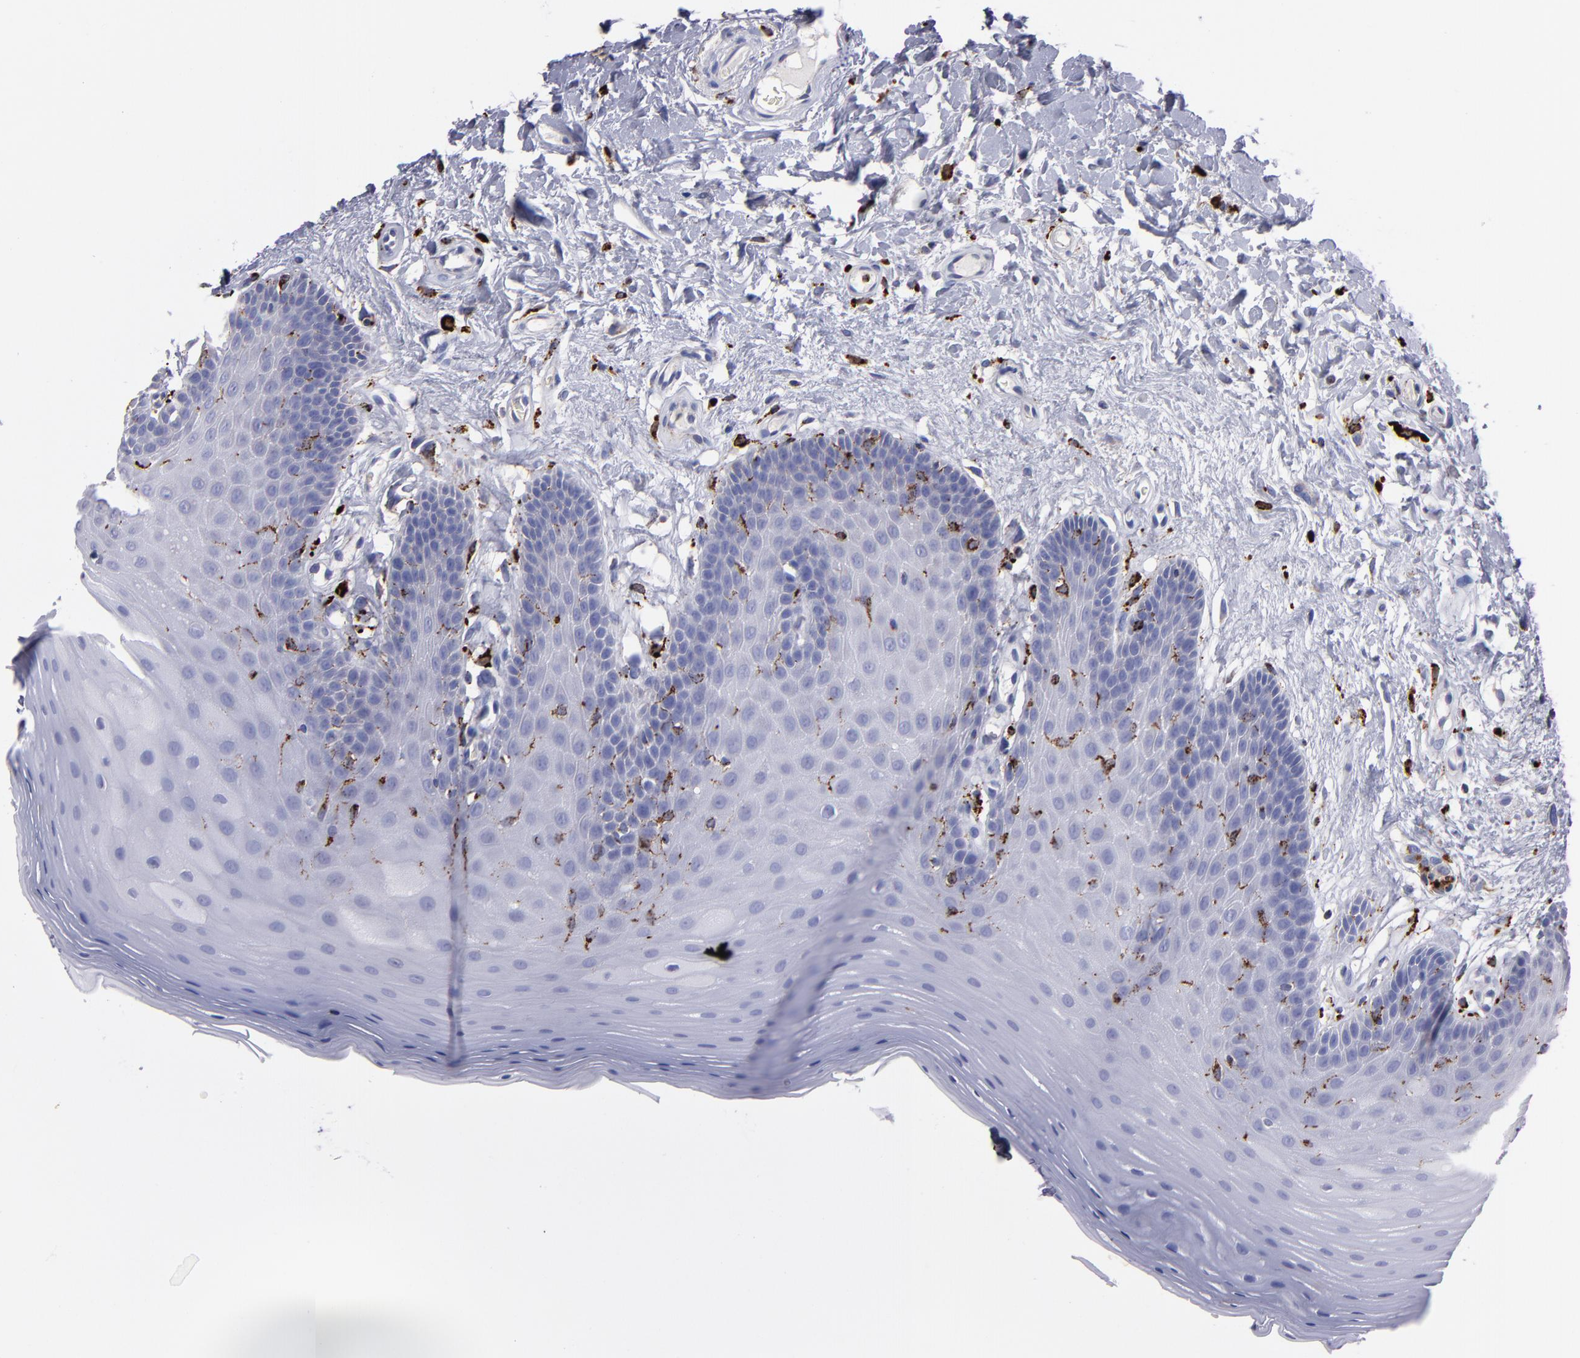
{"staining": {"intensity": "negative", "quantity": "none", "location": "none"}, "tissue": "oral mucosa", "cell_type": "Squamous epithelial cells", "image_type": "normal", "snomed": [{"axis": "morphology", "description": "Normal tissue, NOS"}, {"axis": "morphology", "description": "Squamous cell carcinoma, NOS"}, {"axis": "topography", "description": "Skeletal muscle"}, {"axis": "topography", "description": "Oral tissue"}, {"axis": "topography", "description": "Head-Neck"}], "caption": "IHC photomicrograph of benign human oral mucosa stained for a protein (brown), which demonstrates no expression in squamous epithelial cells. (Stains: DAB (3,3'-diaminobenzidine) immunohistochemistry (IHC) with hematoxylin counter stain, Microscopy: brightfield microscopy at high magnification).", "gene": "CTSS", "patient": {"sex": "male", "age": 71}}